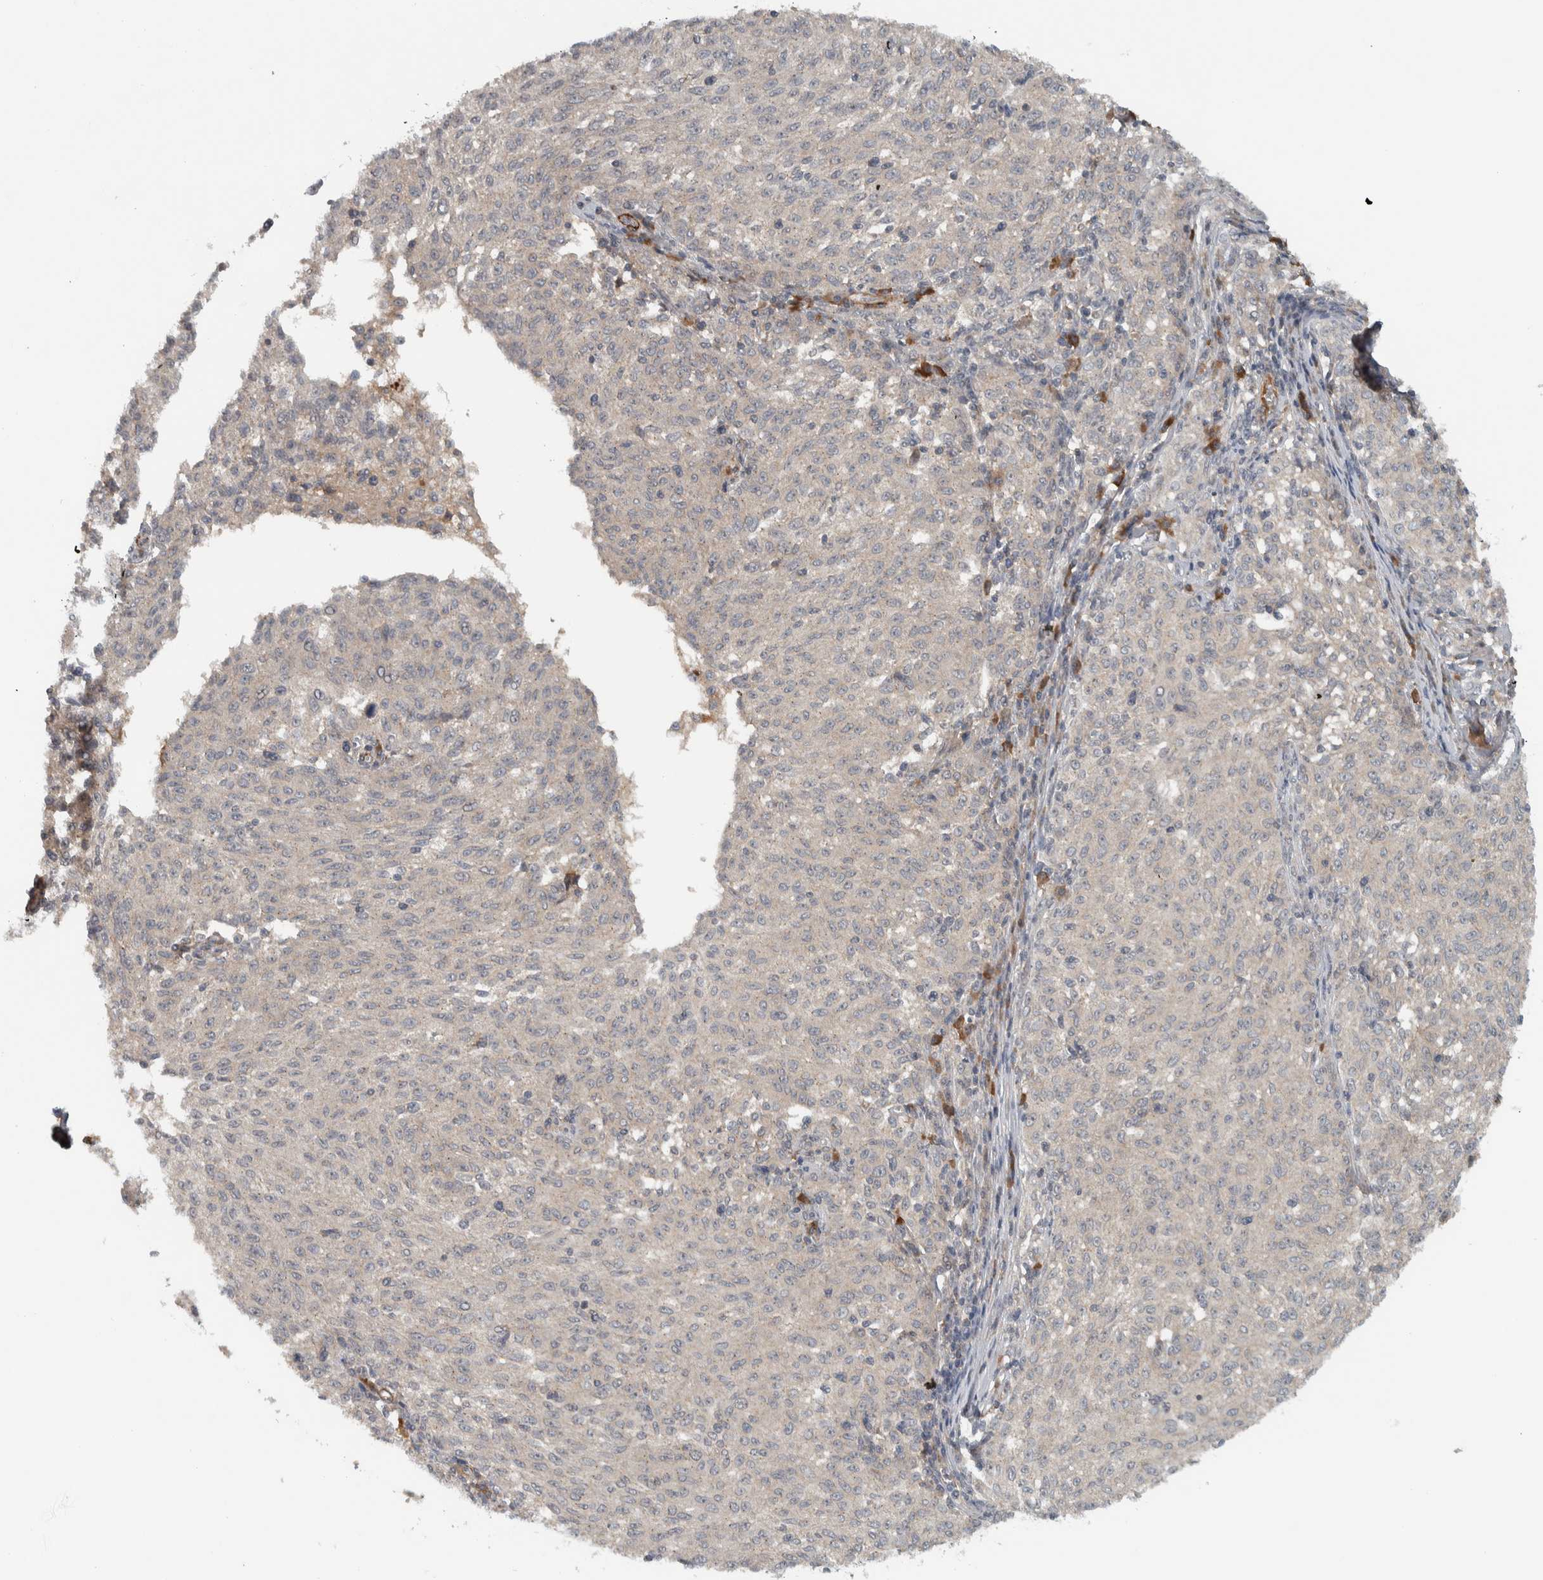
{"staining": {"intensity": "negative", "quantity": "none", "location": "none"}, "tissue": "melanoma", "cell_type": "Tumor cells", "image_type": "cancer", "snomed": [{"axis": "morphology", "description": "Malignant melanoma, NOS"}, {"axis": "topography", "description": "Skin"}], "caption": "A high-resolution image shows immunohistochemistry staining of malignant melanoma, which reveals no significant staining in tumor cells.", "gene": "LBHD1", "patient": {"sex": "female", "age": 72}}